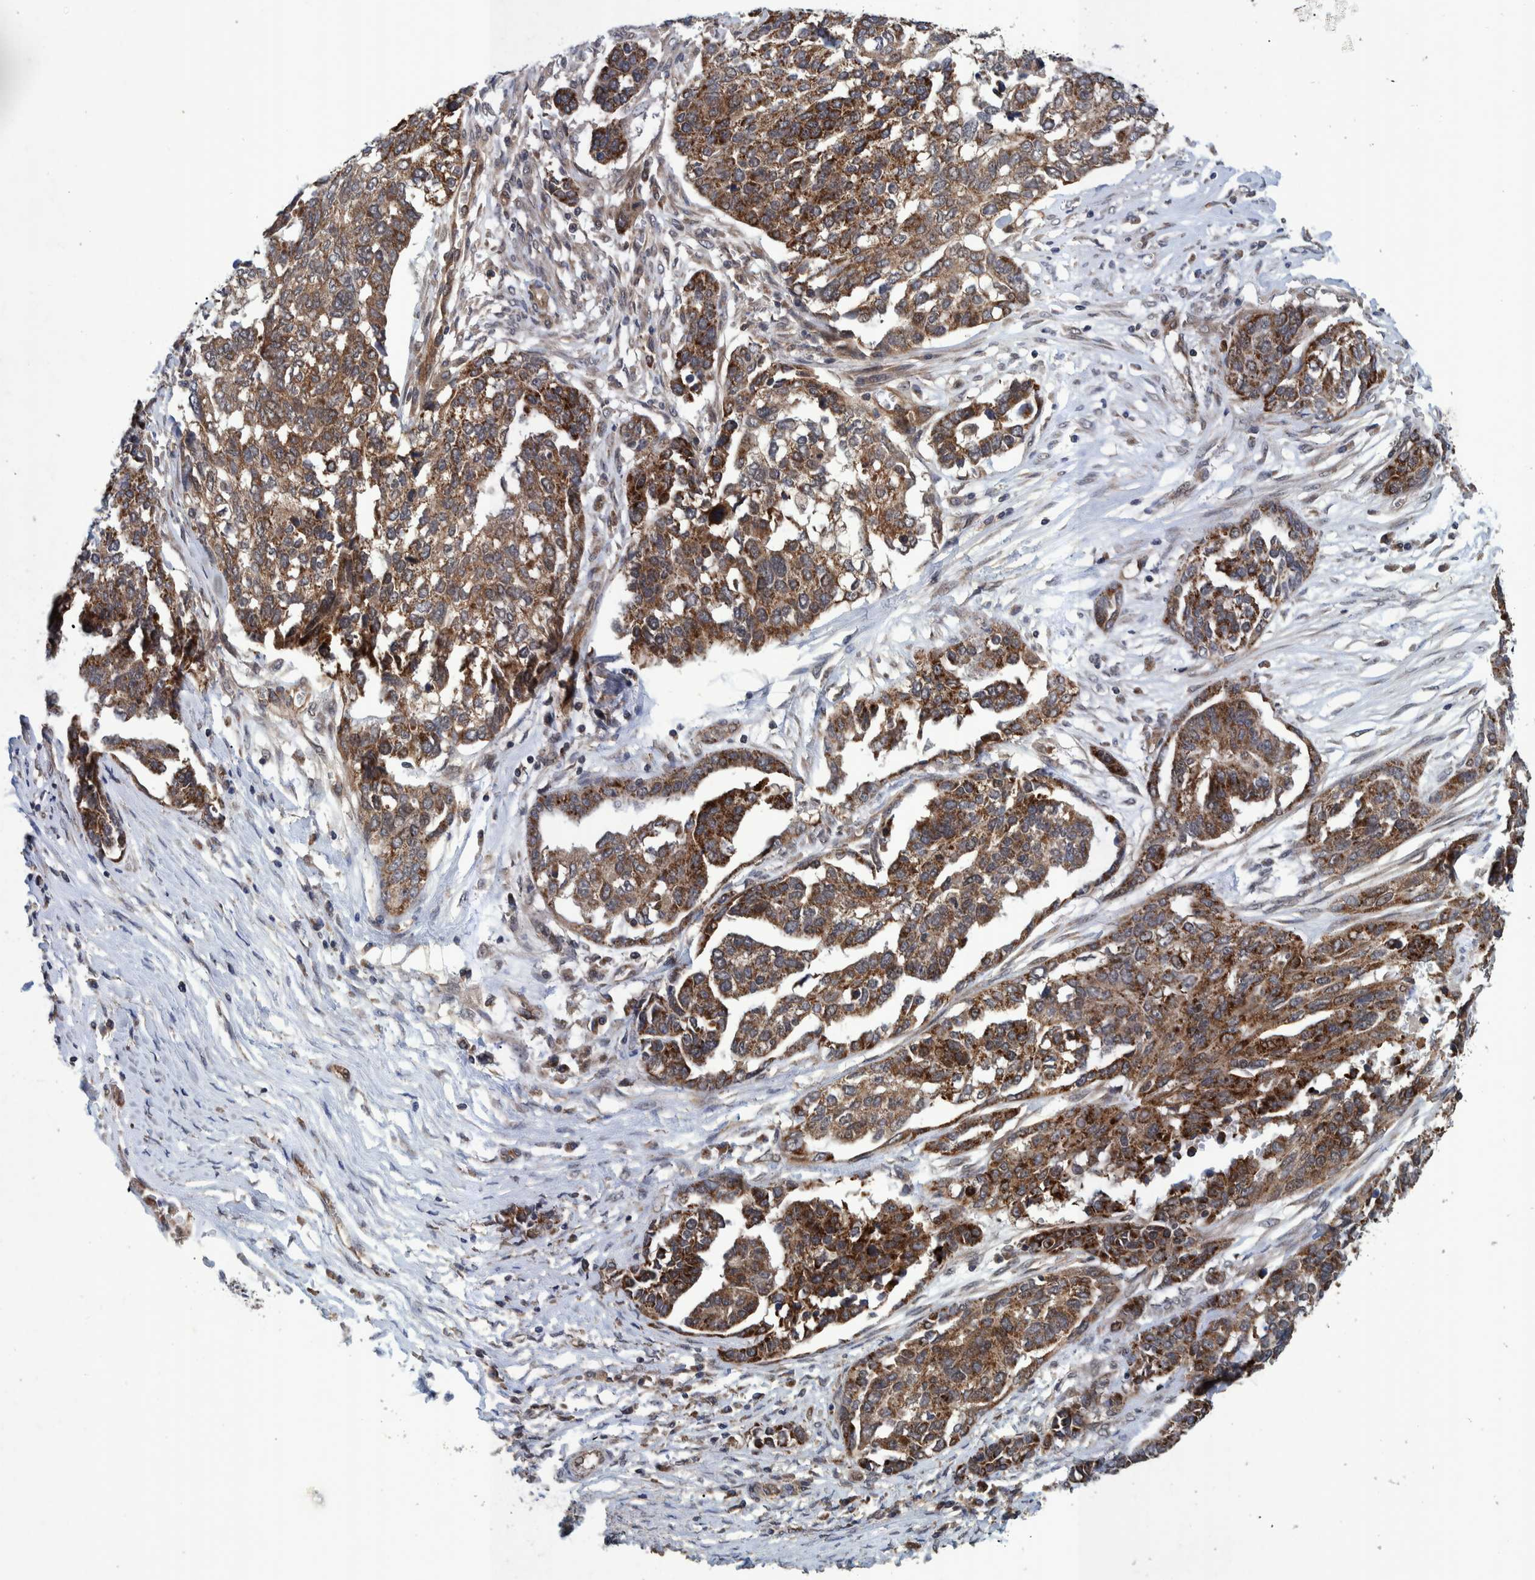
{"staining": {"intensity": "strong", "quantity": ">75%", "location": "cytoplasmic/membranous"}, "tissue": "ovarian cancer", "cell_type": "Tumor cells", "image_type": "cancer", "snomed": [{"axis": "morphology", "description": "Cystadenocarcinoma, serous, NOS"}, {"axis": "topography", "description": "Ovary"}], "caption": "IHC (DAB (3,3'-diaminobenzidine)) staining of ovarian cancer (serous cystadenocarcinoma) exhibits strong cytoplasmic/membranous protein expression in about >75% of tumor cells.", "gene": "MRPS7", "patient": {"sex": "female", "age": 44}}